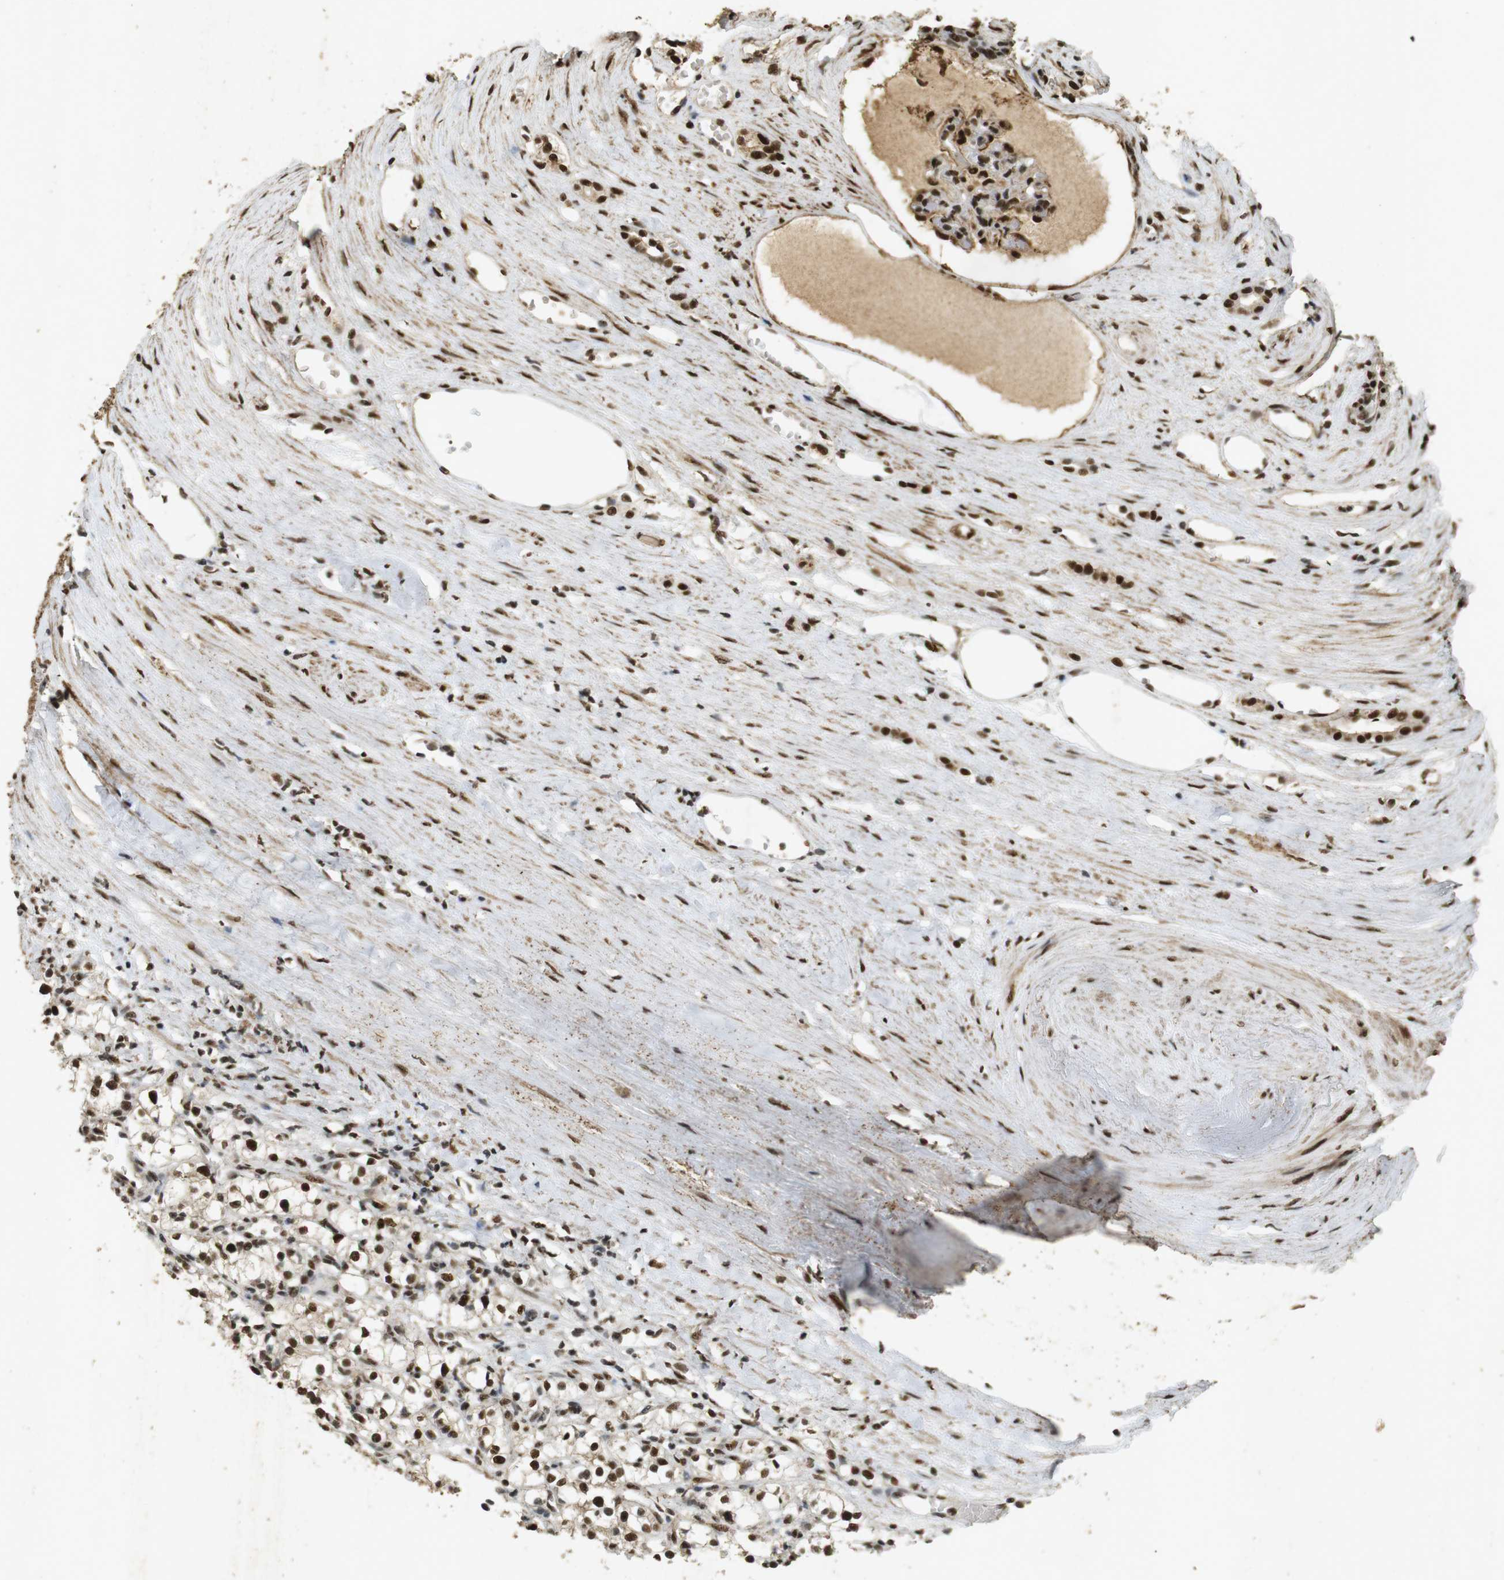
{"staining": {"intensity": "strong", "quantity": ">75%", "location": "nuclear"}, "tissue": "renal cancer", "cell_type": "Tumor cells", "image_type": "cancer", "snomed": [{"axis": "morphology", "description": "Adenocarcinoma, NOS"}, {"axis": "topography", "description": "Kidney"}], "caption": "Immunohistochemistry micrograph of neoplastic tissue: adenocarcinoma (renal) stained using immunohistochemistry exhibits high levels of strong protein expression localized specifically in the nuclear of tumor cells, appearing as a nuclear brown color.", "gene": "GATA4", "patient": {"sex": "male", "age": 56}}